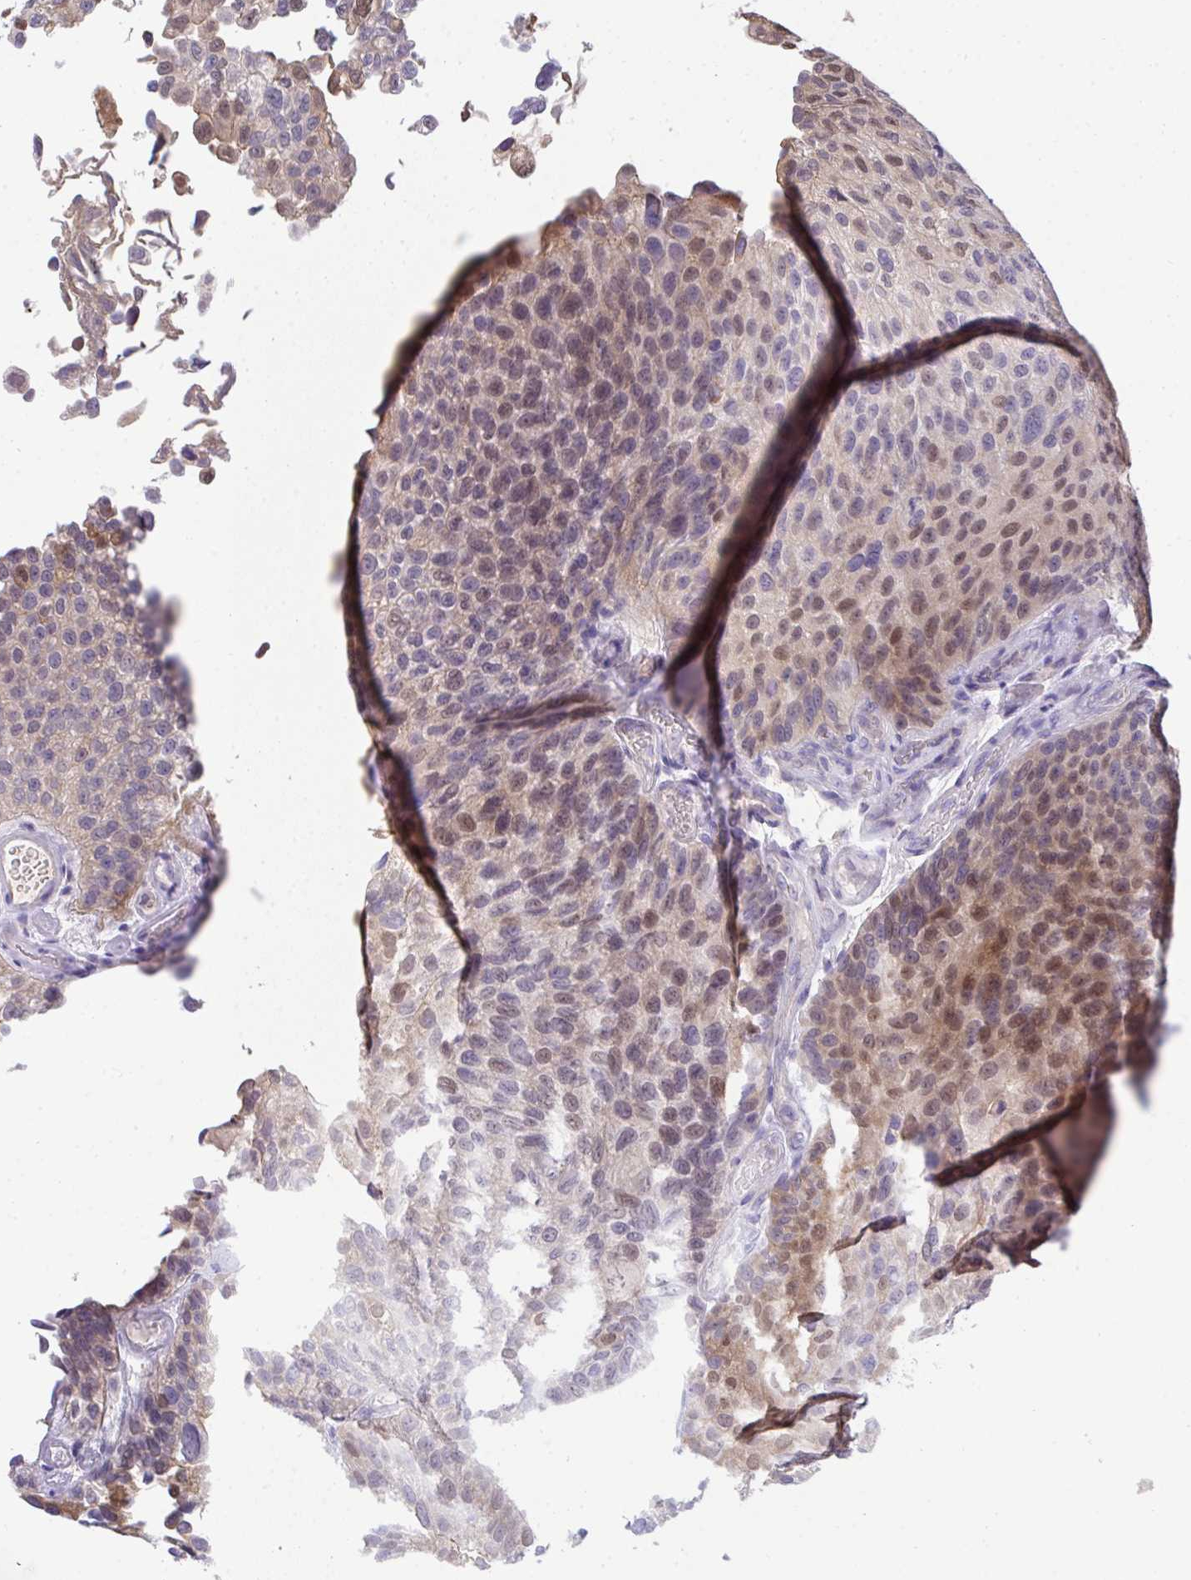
{"staining": {"intensity": "weak", "quantity": ">75%", "location": "cytoplasmic/membranous,nuclear"}, "tissue": "urothelial cancer", "cell_type": "Tumor cells", "image_type": "cancer", "snomed": [{"axis": "morphology", "description": "Urothelial carcinoma, NOS"}, {"axis": "topography", "description": "Urinary bladder"}], "caption": "Immunohistochemical staining of transitional cell carcinoma exhibits weak cytoplasmic/membranous and nuclear protein positivity in about >75% of tumor cells. (IHC, brightfield microscopy, high magnification).", "gene": "TMCO5A", "patient": {"sex": "male", "age": 87}}